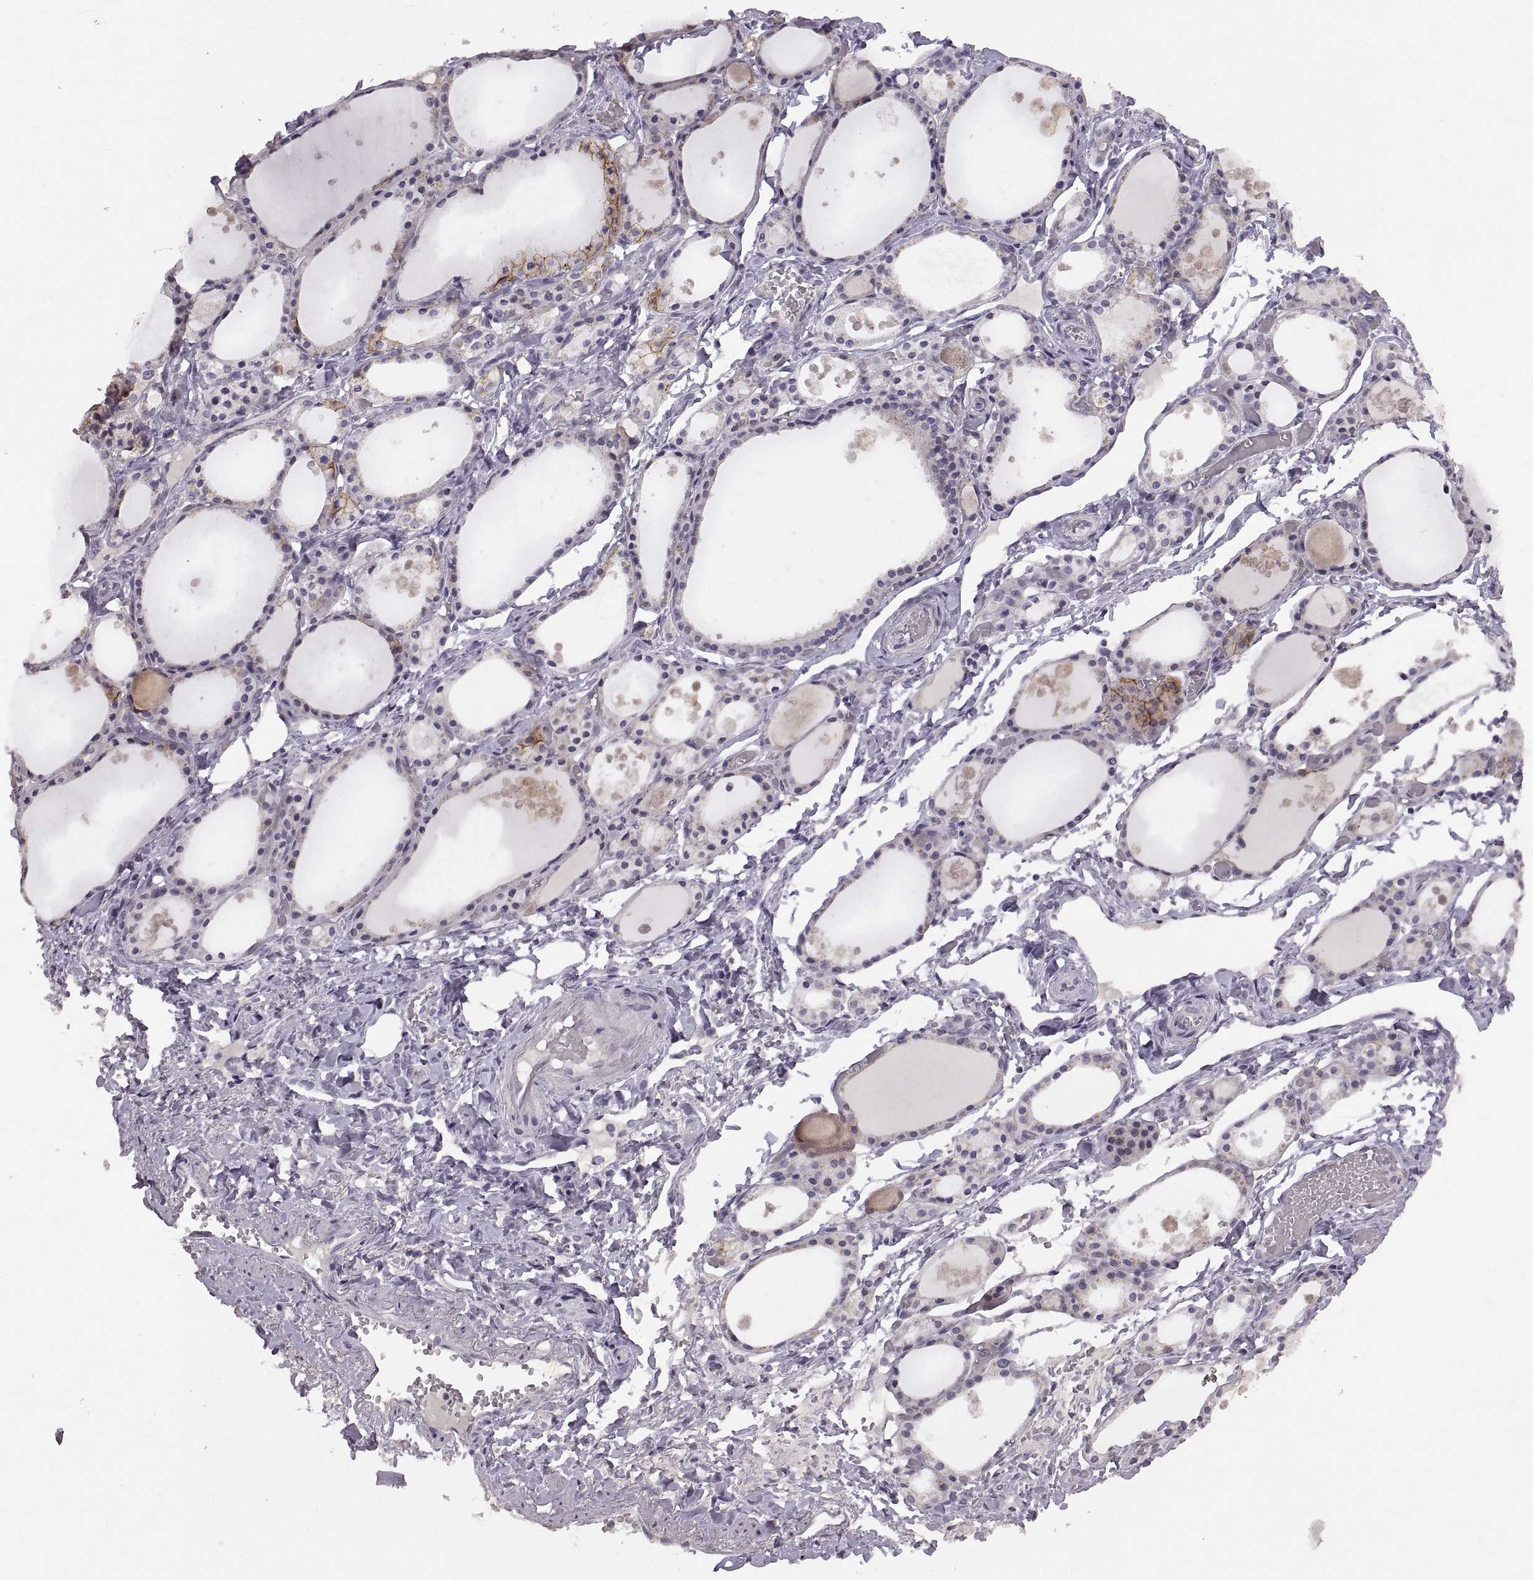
{"staining": {"intensity": "negative", "quantity": "none", "location": "none"}, "tissue": "thyroid gland", "cell_type": "Glandular cells", "image_type": "normal", "snomed": [{"axis": "morphology", "description": "Normal tissue, NOS"}, {"axis": "topography", "description": "Thyroid gland"}], "caption": "IHC histopathology image of unremarkable human thyroid gland stained for a protein (brown), which shows no expression in glandular cells. (DAB immunohistochemistry (IHC) with hematoxylin counter stain).", "gene": "CDH2", "patient": {"sex": "male", "age": 68}}